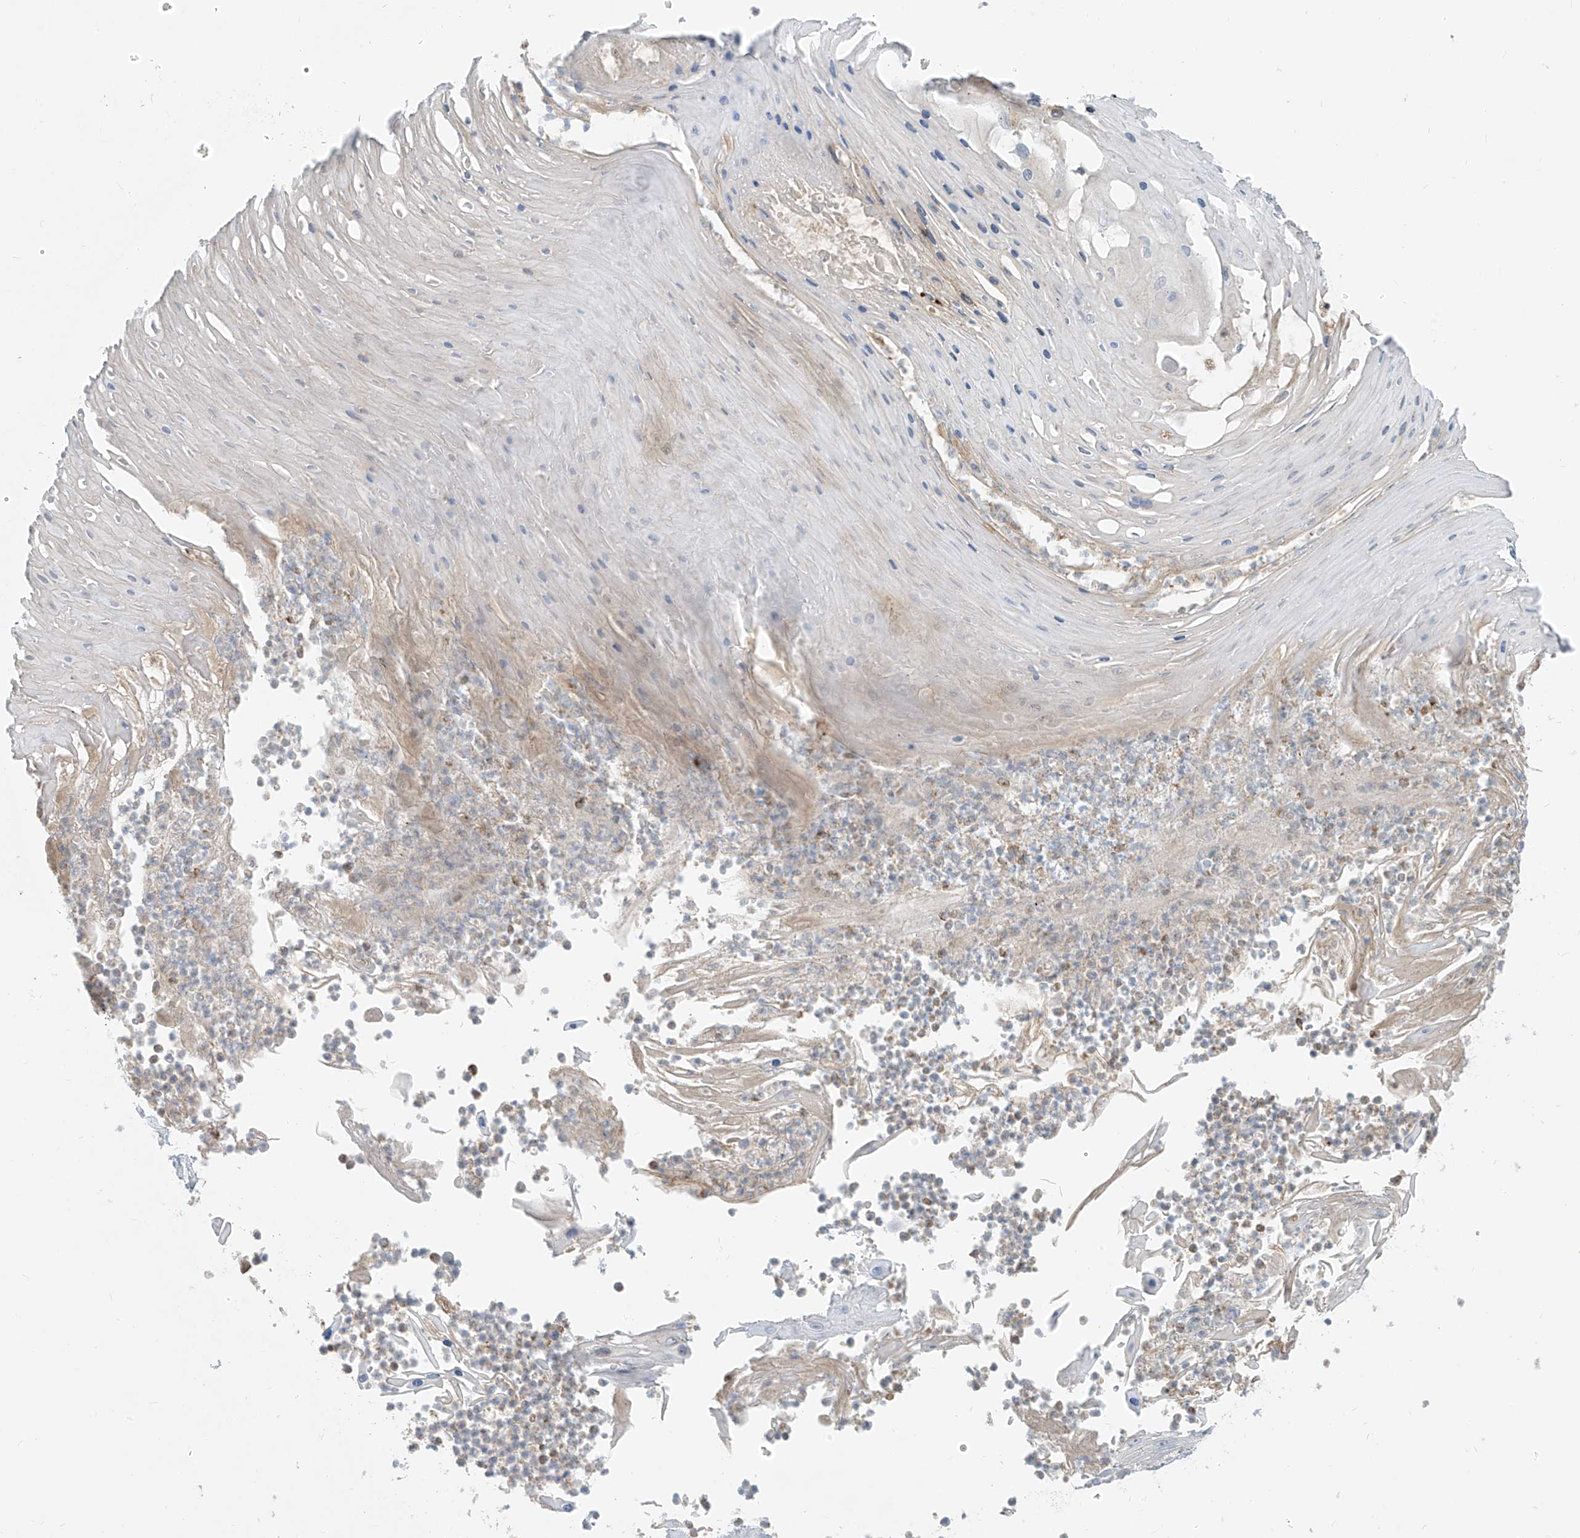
{"staining": {"intensity": "negative", "quantity": "none", "location": "none"}, "tissue": "skin cancer", "cell_type": "Tumor cells", "image_type": "cancer", "snomed": [{"axis": "morphology", "description": "Squamous cell carcinoma, NOS"}, {"axis": "topography", "description": "Skin"}], "caption": "There is no significant staining in tumor cells of skin cancer (squamous cell carcinoma).", "gene": "C2orf42", "patient": {"sex": "female", "age": 88}}